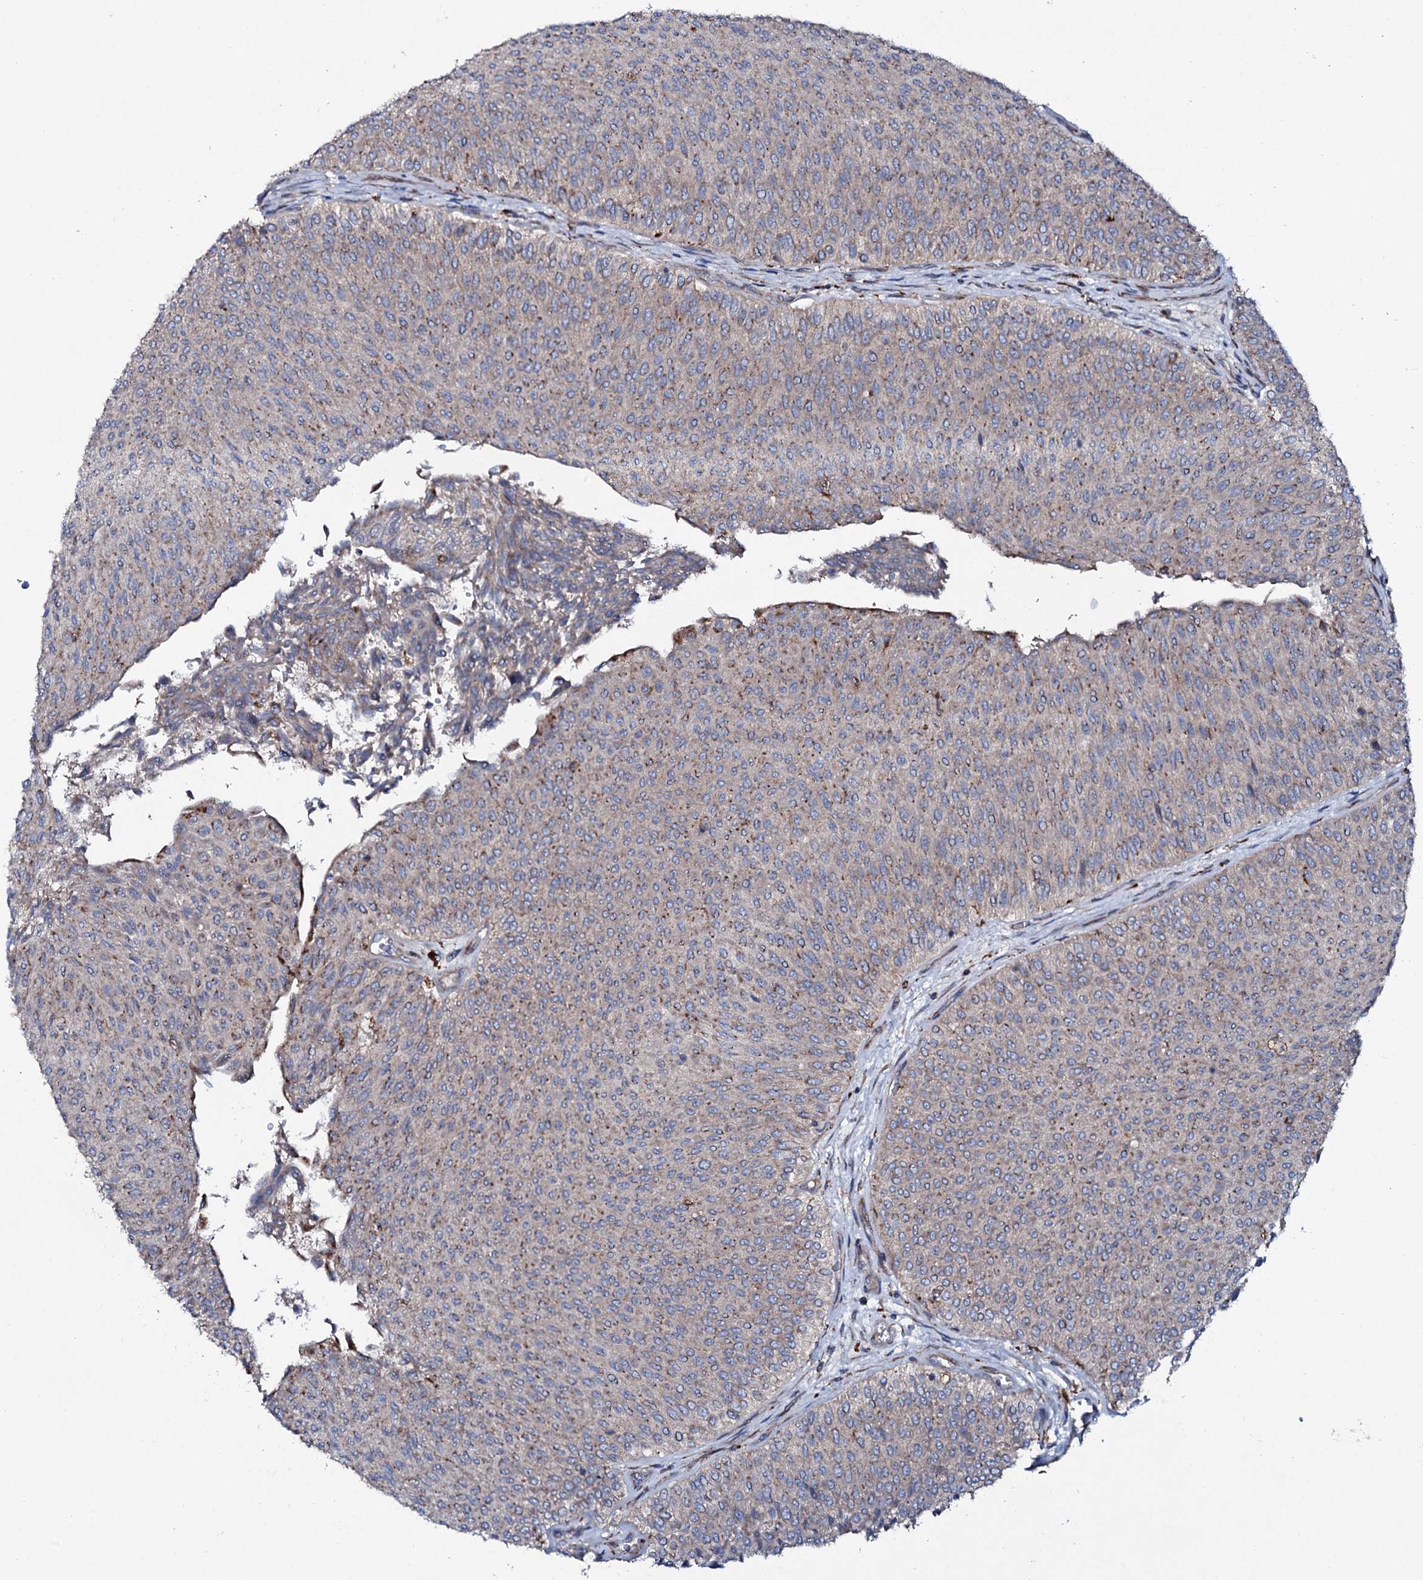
{"staining": {"intensity": "weak", "quantity": "25%-75%", "location": "cytoplasmic/membranous"}, "tissue": "urothelial cancer", "cell_type": "Tumor cells", "image_type": "cancer", "snomed": [{"axis": "morphology", "description": "Urothelial carcinoma, Low grade"}, {"axis": "topography", "description": "Urinary bladder"}], "caption": "Approximately 25%-75% of tumor cells in urothelial carcinoma (low-grade) exhibit weak cytoplasmic/membranous protein staining as visualized by brown immunohistochemical staining.", "gene": "P2RX4", "patient": {"sex": "male", "age": 78}}